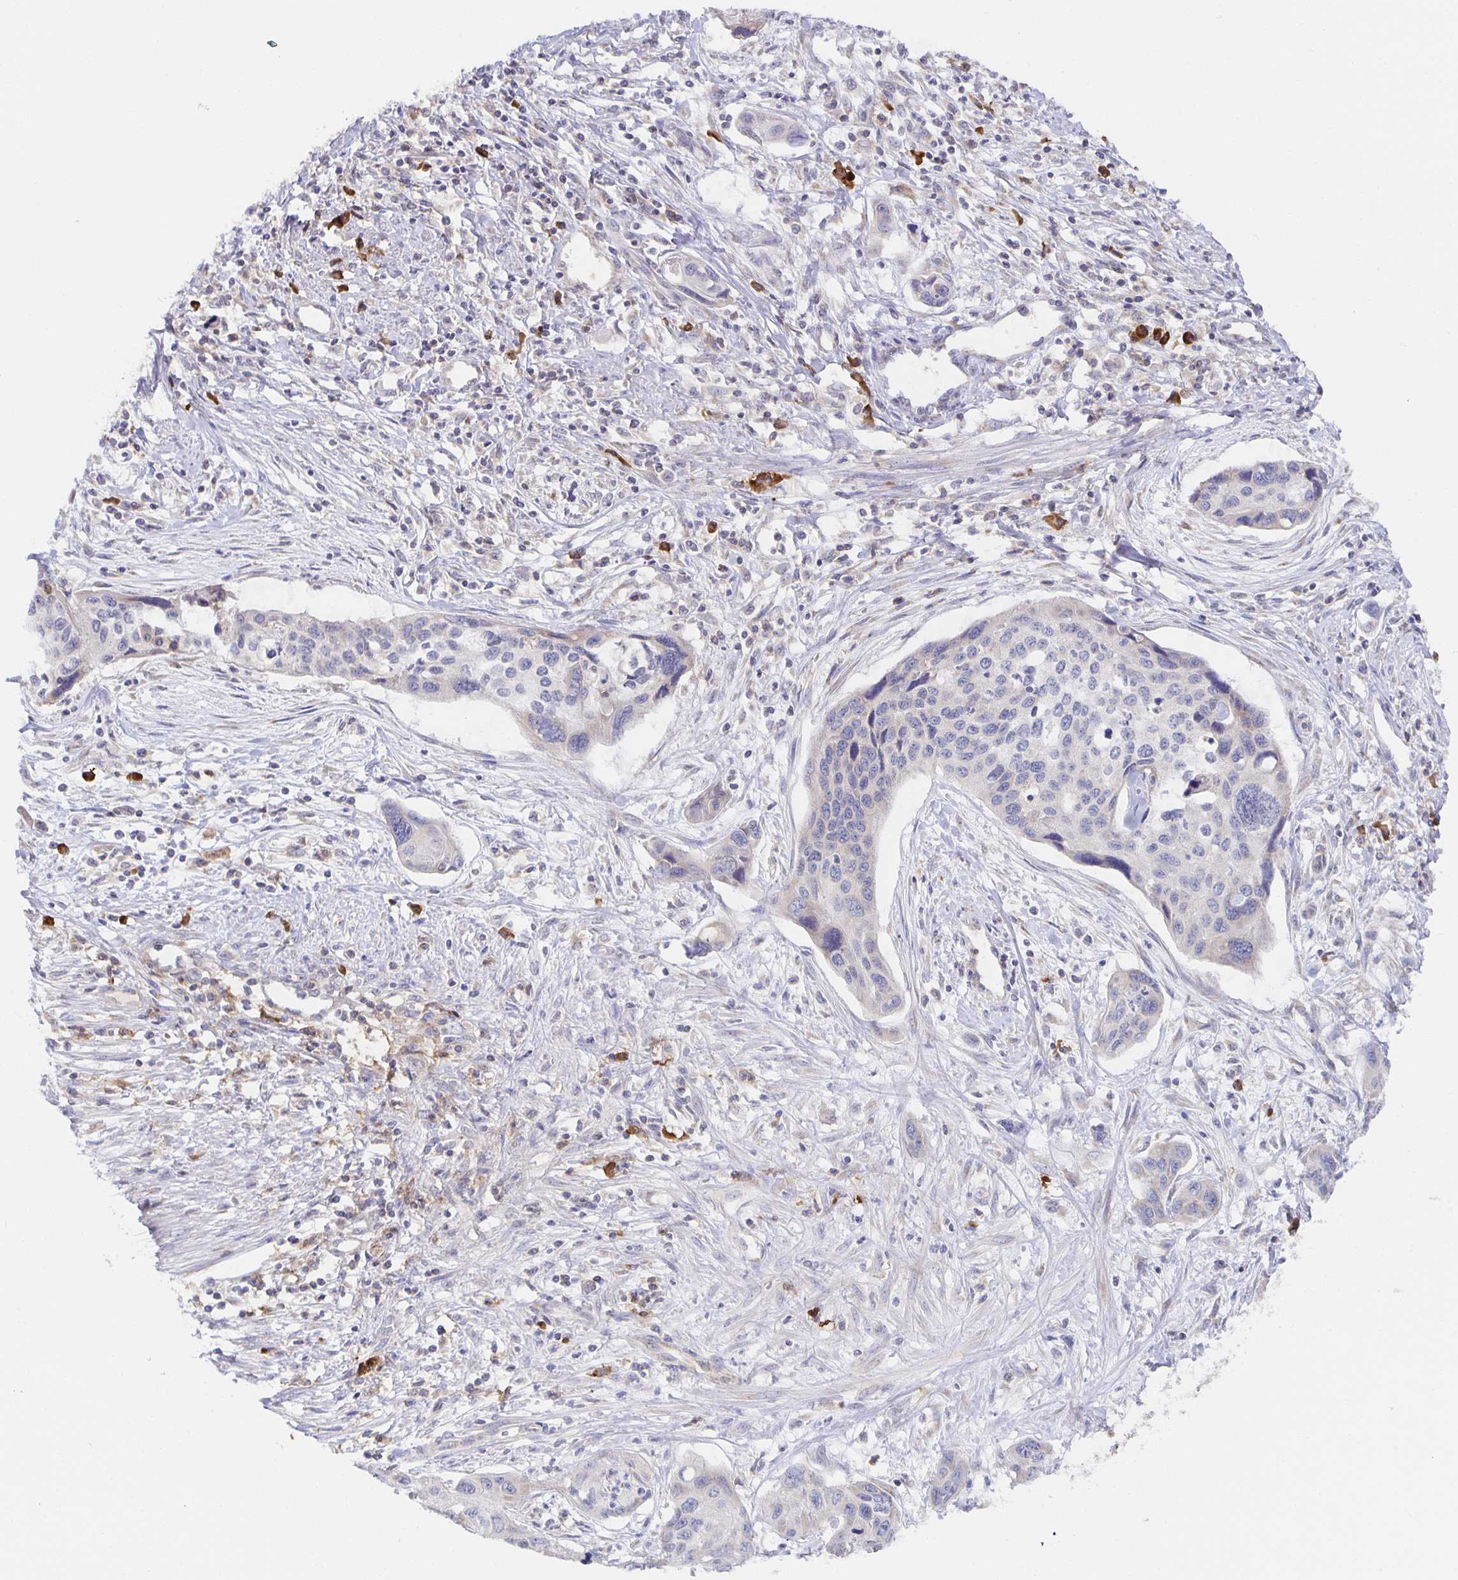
{"staining": {"intensity": "negative", "quantity": "none", "location": "none"}, "tissue": "cervical cancer", "cell_type": "Tumor cells", "image_type": "cancer", "snomed": [{"axis": "morphology", "description": "Squamous cell carcinoma, NOS"}, {"axis": "topography", "description": "Cervix"}], "caption": "This is a image of immunohistochemistry (IHC) staining of cervical squamous cell carcinoma, which shows no positivity in tumor cells.", "gene": "BAD", "patient": {"sex": "female", "age": 31}}